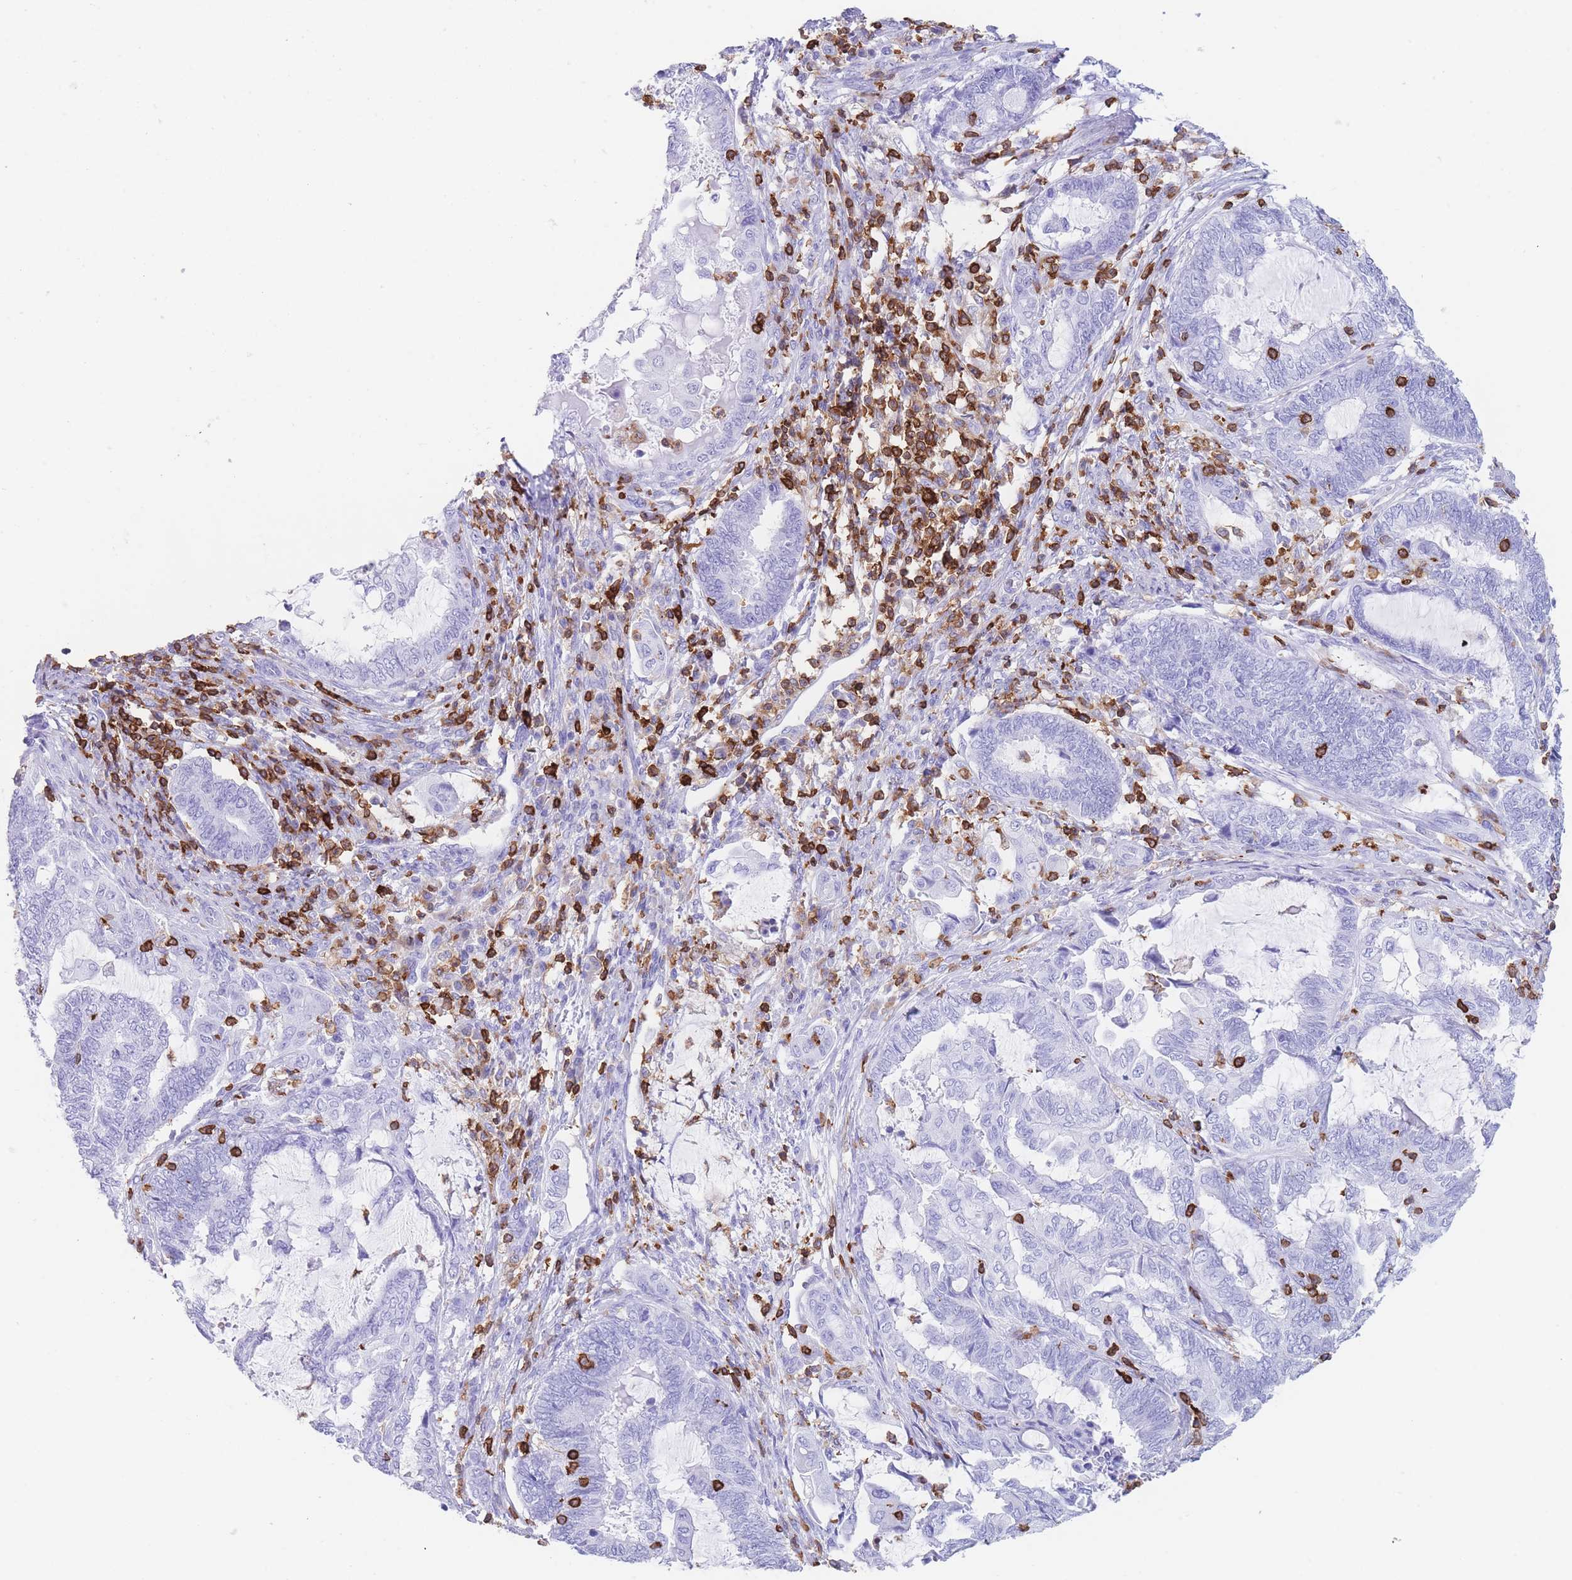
{"staining": {"intensity": "negative", "quantity": "none", "location": "none"}, "tissue": "endometrial cancer", "cell_type": "Tumor cells", "image_type": "cancer", "snomed": [{"axis": "morphology", "description": "Adenocarcinoma, NOS"}, {"axis": "topography", "description": "Uterus"}, {"axis": "topography", "description": "Endometrium"}], "caption": "IHC of endometrial cancer demonstrates no expression in tumor cells.", "gene": "CORO1A", "patient": {"sex": "female", "age": 70}}